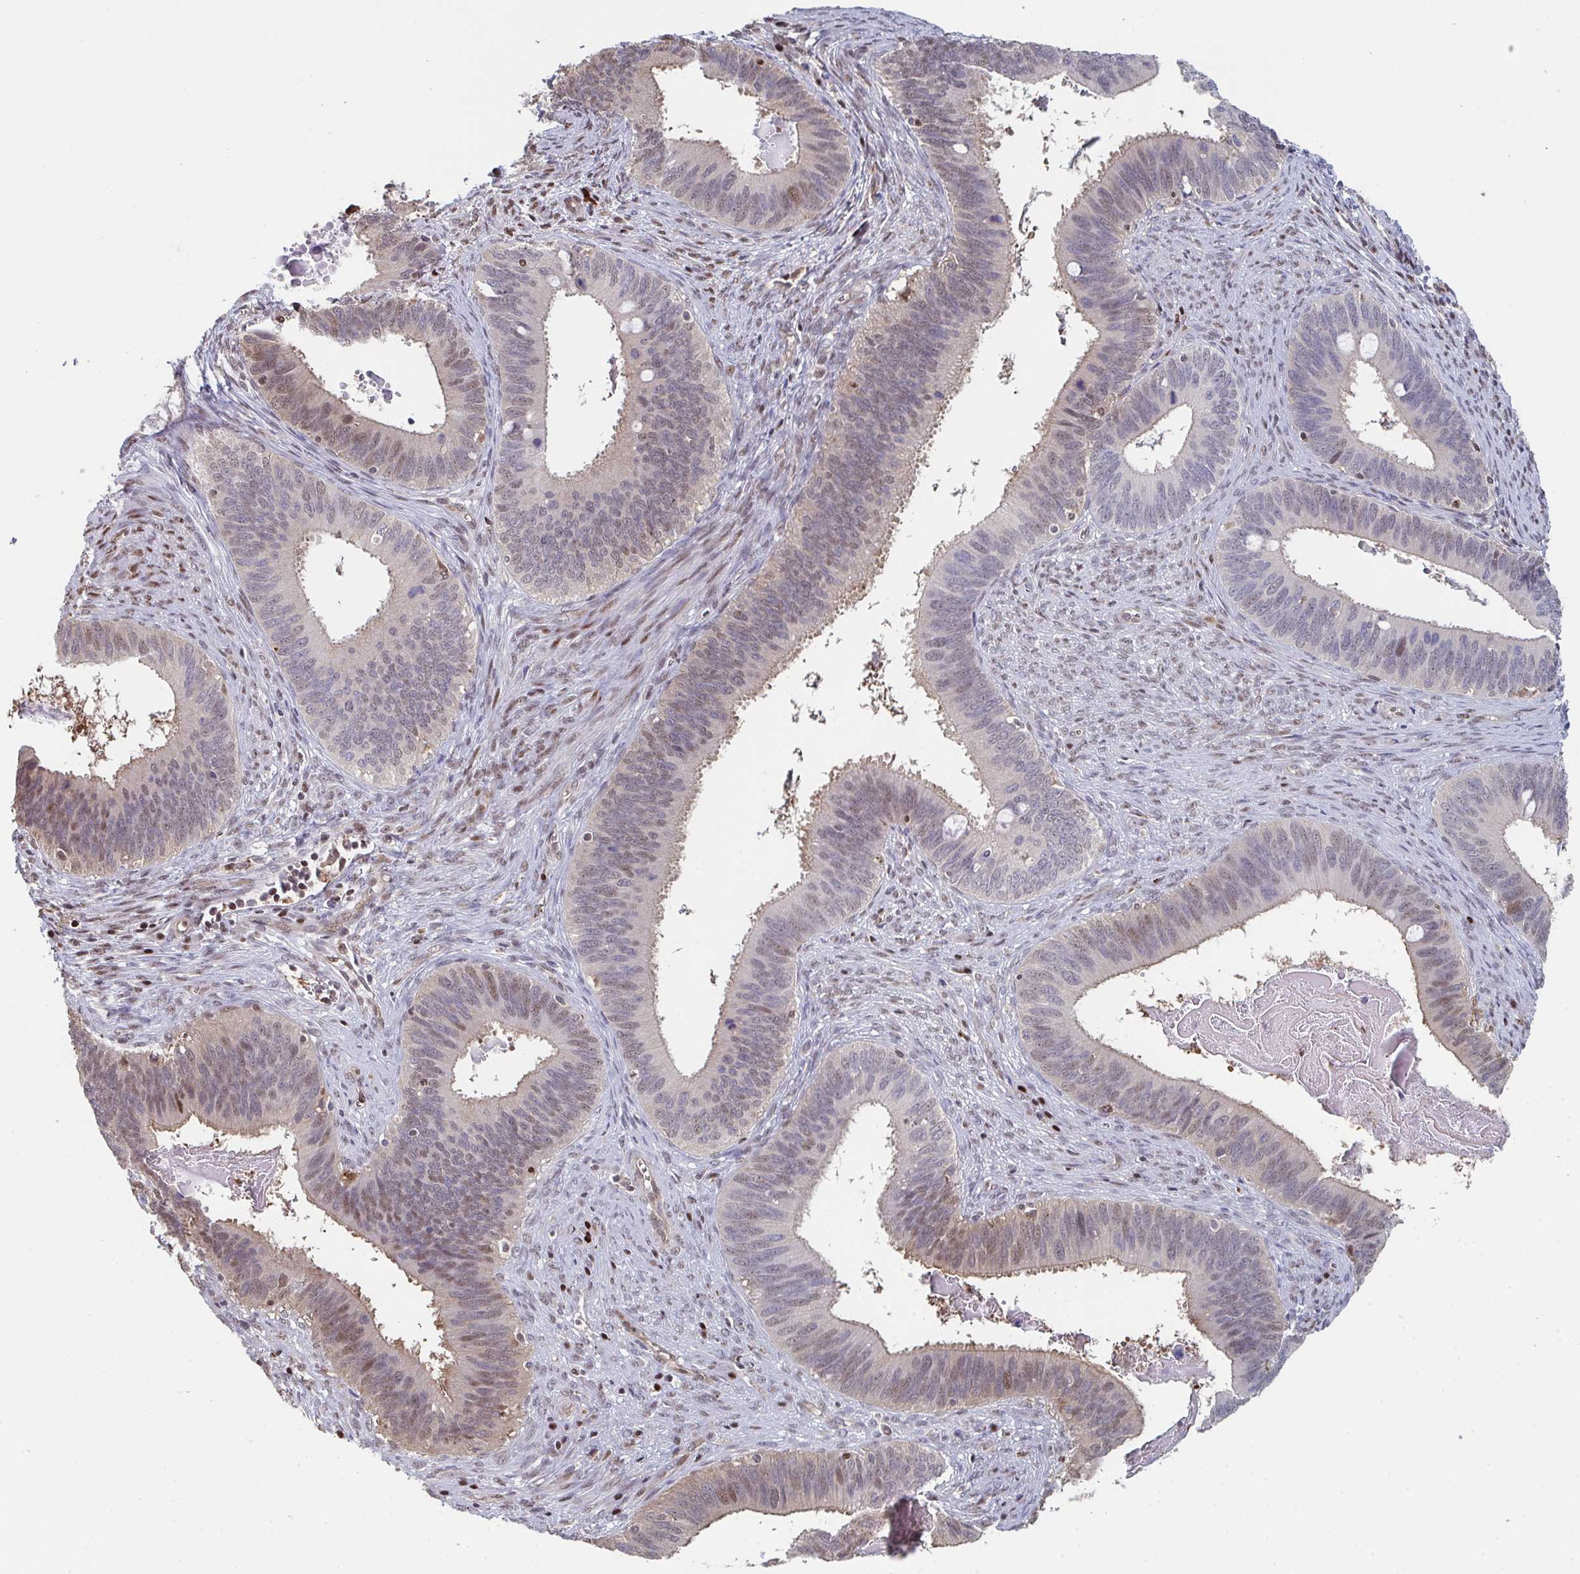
{"staining": {"intensity": "weak", "quantity": "25%-75%", "location": "nuclear"}, "tissue": "cervical cancer", "cell_type": "Tumor cells", "image_type": "cancer", "snomed": [{"axis": "morphology", "description": "Adenocarcinoma, NOS"}, {"axis": "topography", "description": "Cervix"}], "caption": "There is low levels of weak nuclear positivity in tumor cells of cervical adenocarcinoma, as demonstrated by immunohistochemical staining (brown color).", "gene": "ACD", "patient": {"sex": "female", "age": 42}}